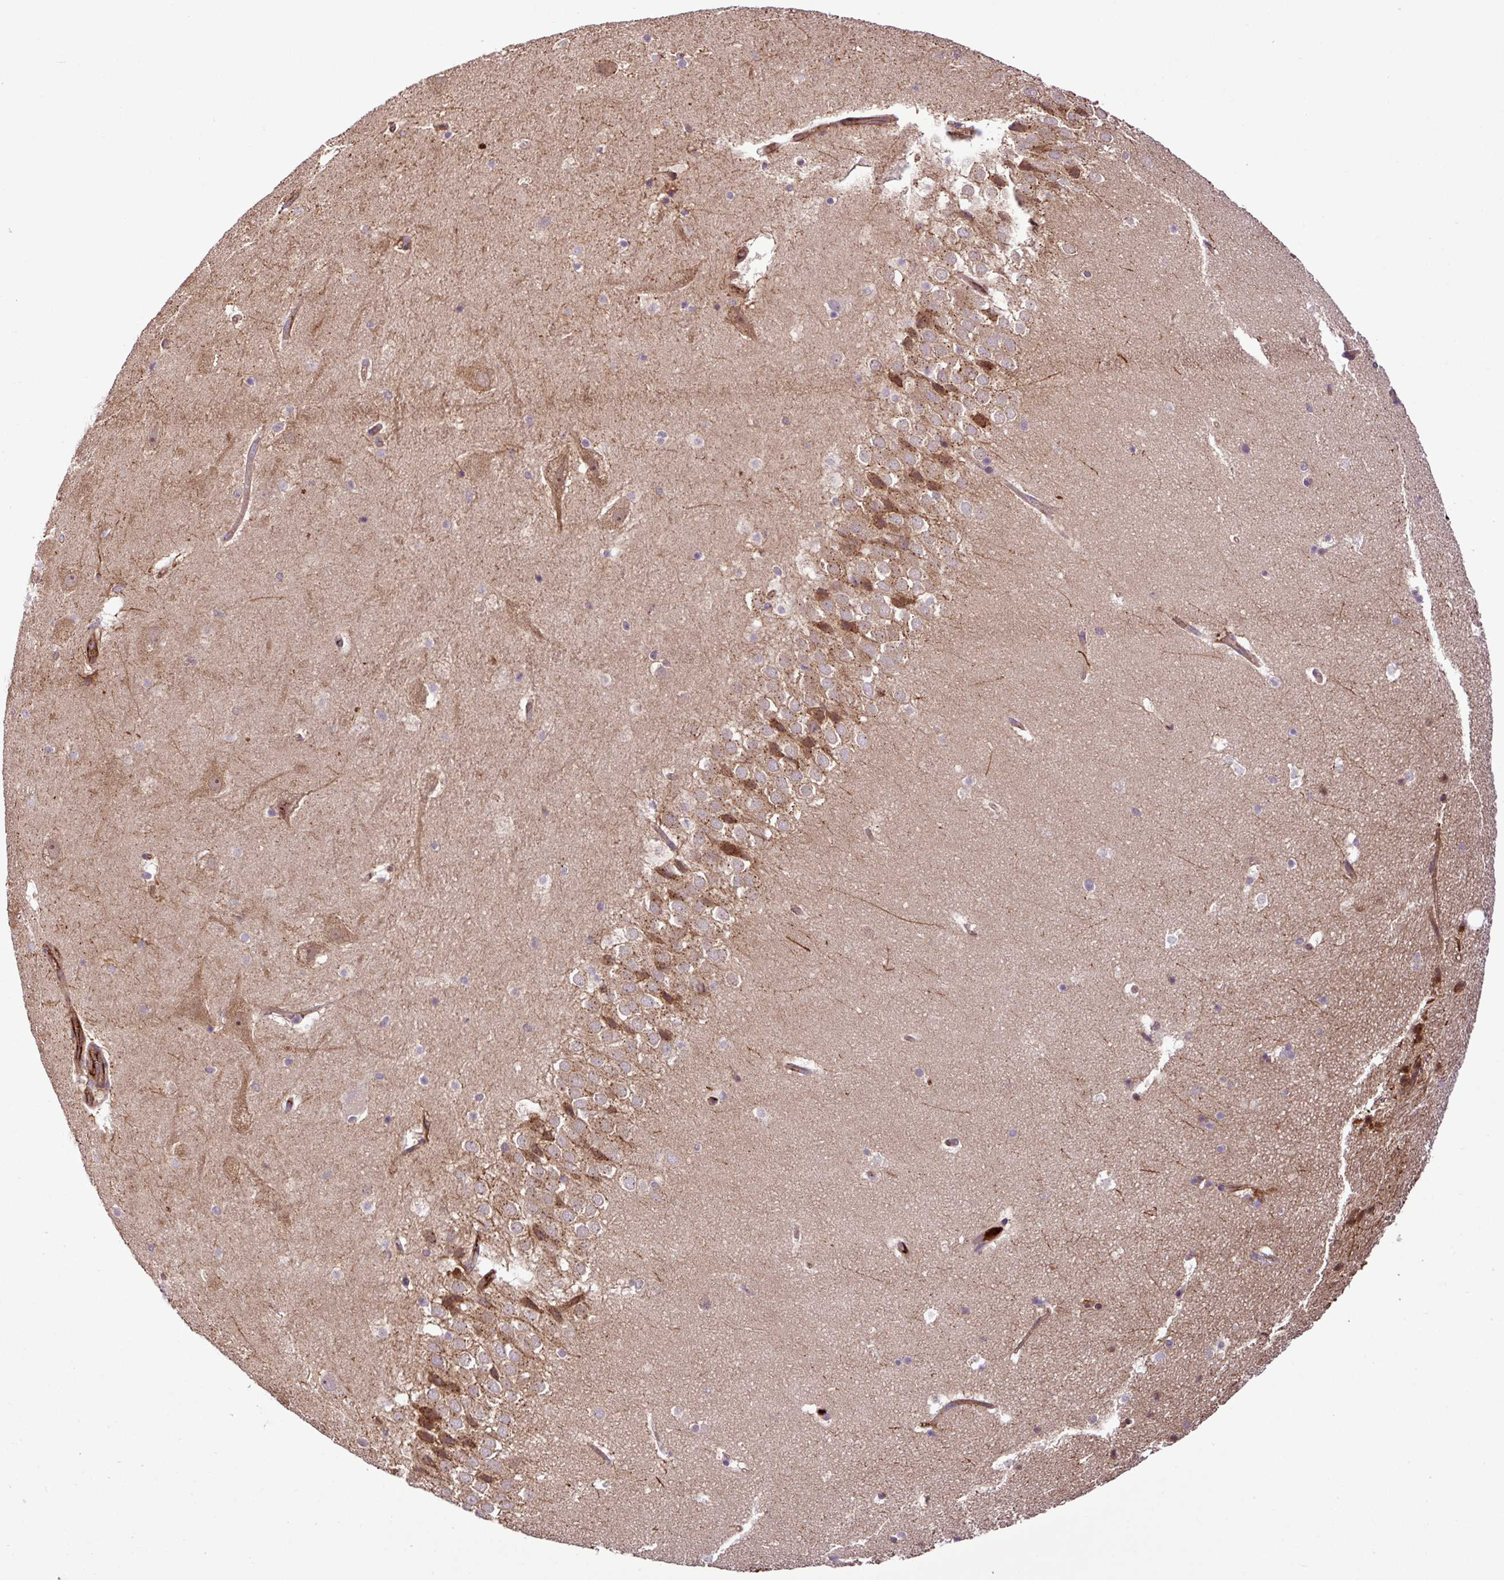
{"staining": {"intensity": "negative", "quantity": "none", "location": "none"}, "tissue": "hippocampus", "cell_type": "Glial cells", "image_type": "normal", "snomed": [{"axis": "morphology", "description": "Normal tissue, NOS"}, {"axis": "topography", "description": "Hippocampus"}], "caption": "IHC of normal hippocampus shows no expression in glial cells.", "gene": "ZNF266", "patient": {"sex": "male", "age": 37}}